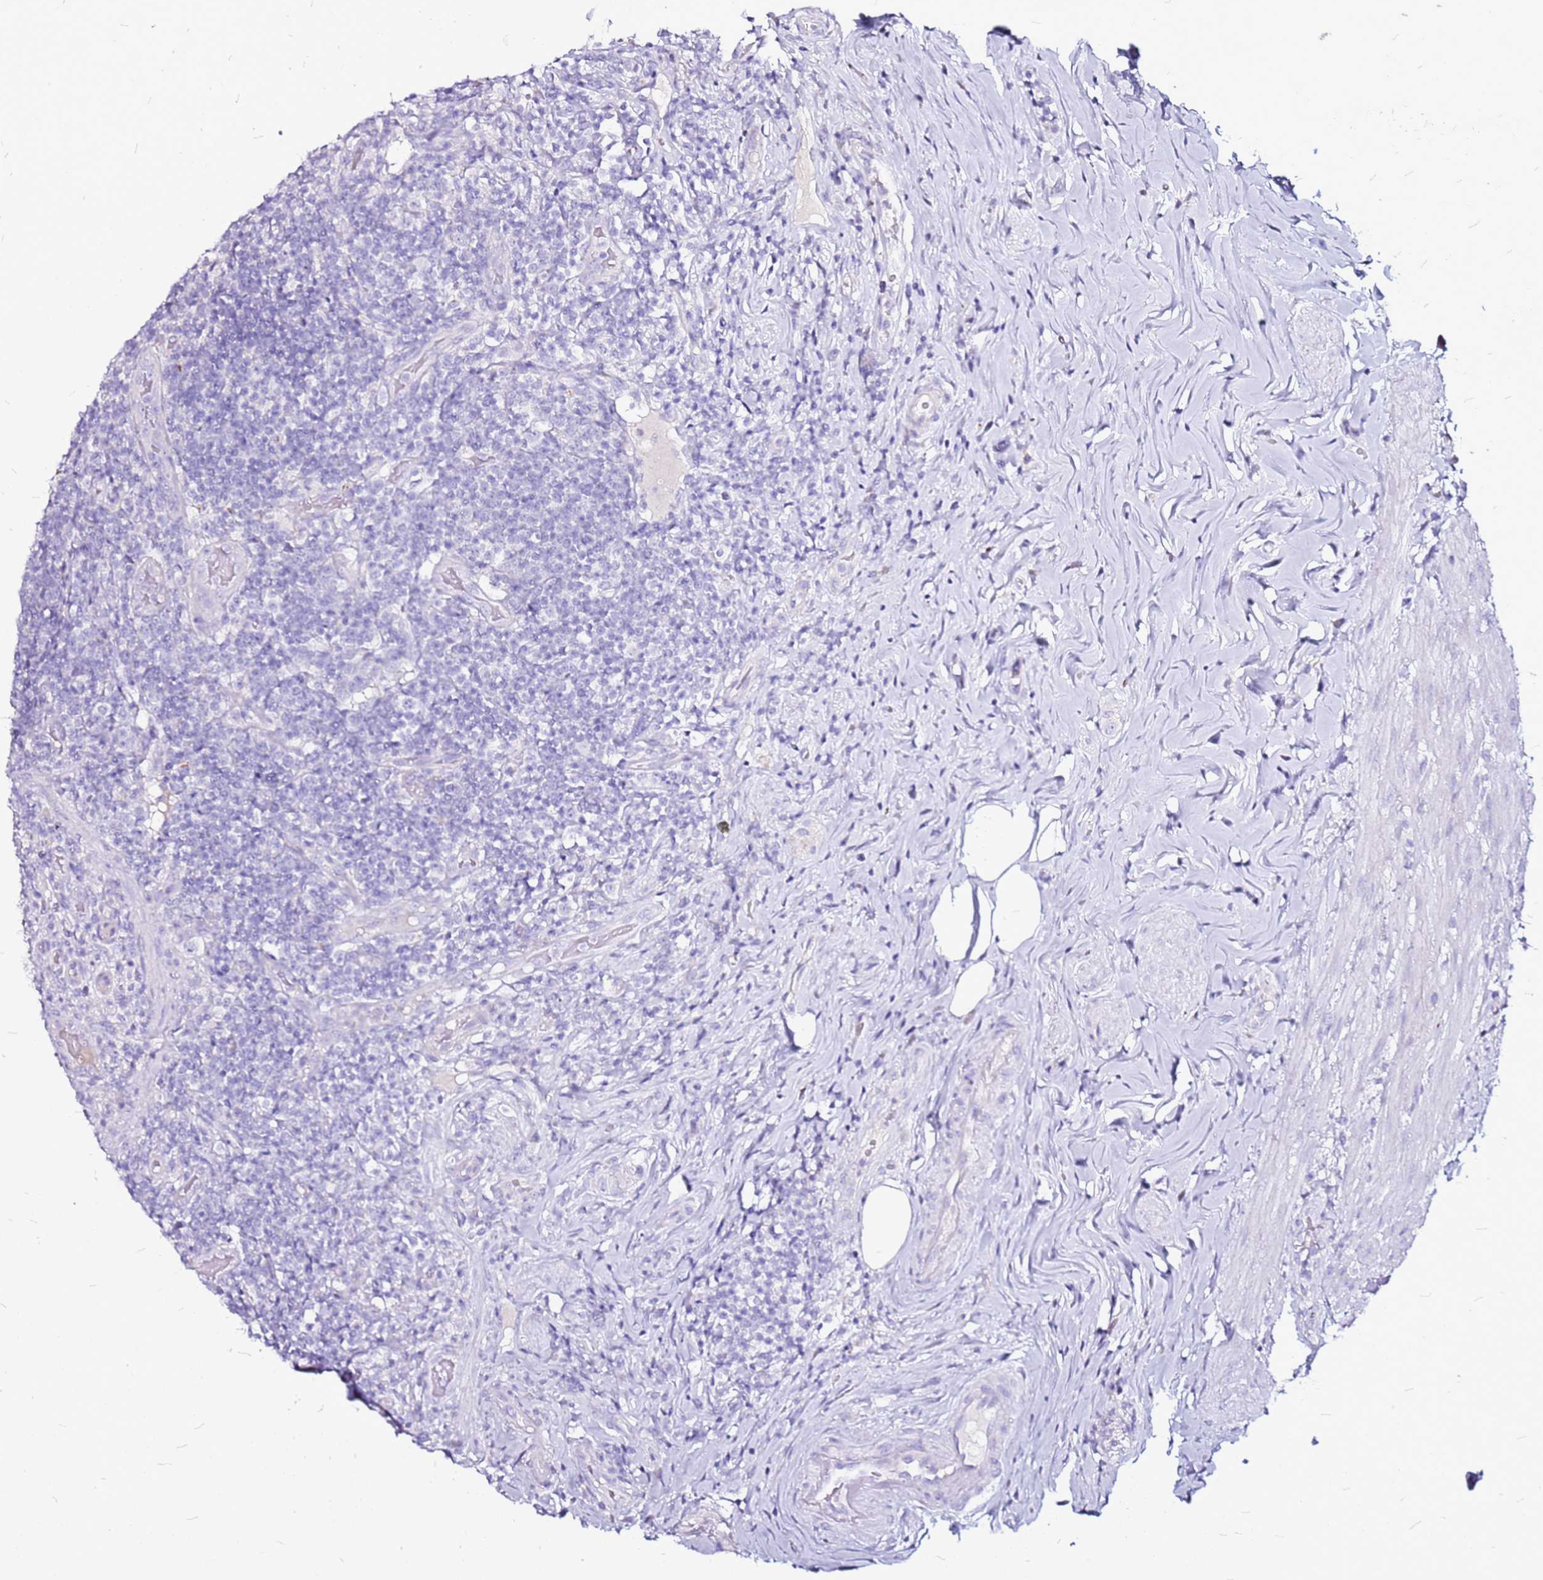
{"staining": {"intensity": "weak", "quantity": "<25%", "location": "cytoplasmic/membranous"}, "tissue": "appendix", "cell_type": "Glandular cells", "image_type": "normal", "snomed": [{"axis": "morphology", "description": "Normal tissue, NOS"}, {"axis": "topography", "description": "Appendix"}], "caption": "Appendix stained for a protein using immunohistochemistry shows no expression glandular cells.", "gene": "CASD1", "patient": {"sex": "female", "age": 43}}